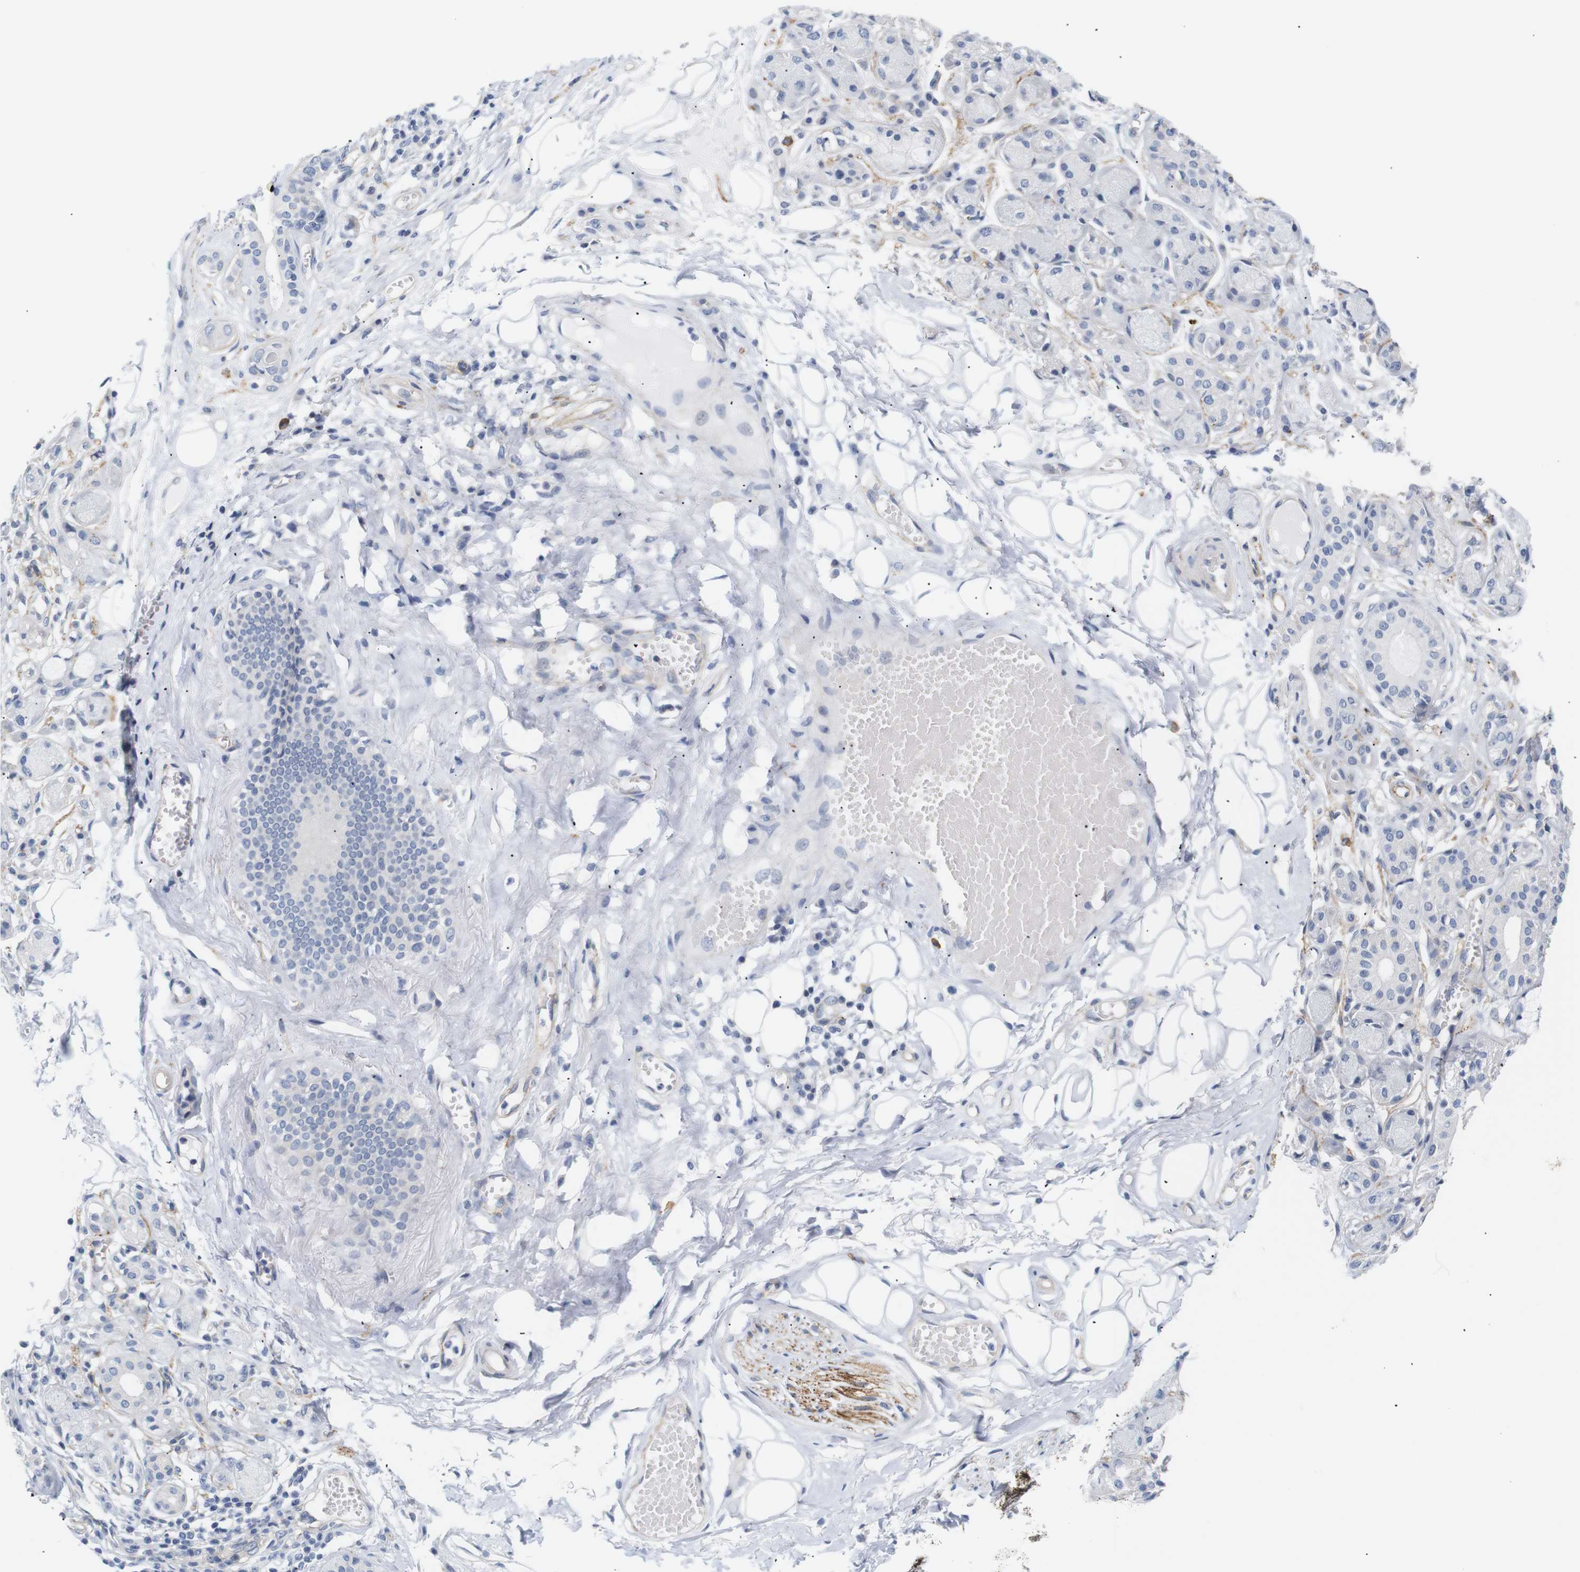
{"staining": {"intensity": "negative", "quantity": "none", "location": "none"}, "tissue": "adipose tissue", "cell_type": "Adipocytes", "image_type": "normal", "snomed": [{"axis": "morphology", "description": "Normal tissue, NOS"}, {"axis": "morphology", "description": "Inflammation, NOS"}, {"axis": "topography", "description": "Salivary gland"}, {"axis": "topography", "description": "Peripheral nerve tissue"}], "caption": "High magnification brightfield microscopy of normal adipose tissue stained with DAB (brown) and counterstained with hematoxylin (blue): adipocytes show no significant staining.", "gene": "STMN3", "patient": {"sex": "female", "age": 75}}